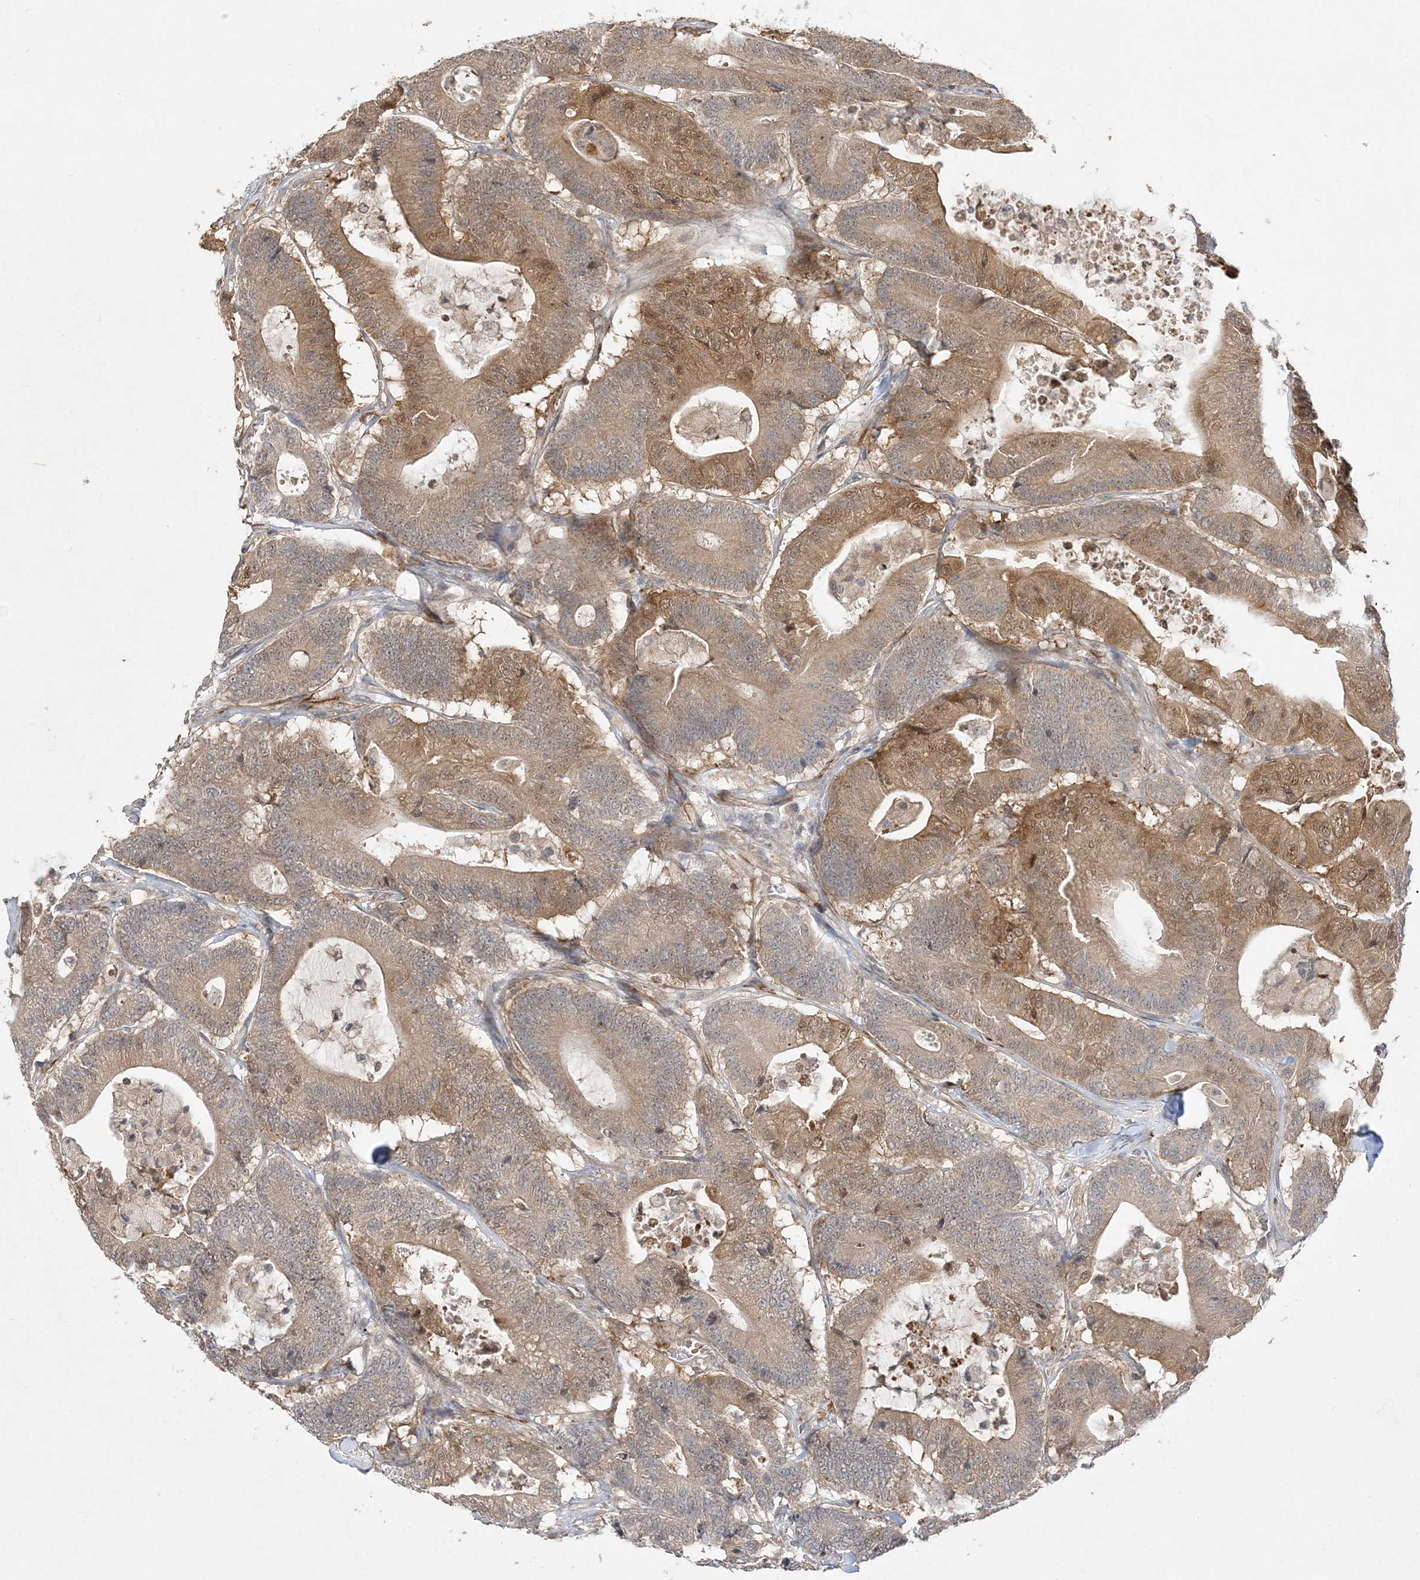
{"staining": {"intensity": "moderate", "quantity": ">75%", "location": "cytoplasmic/membranous,nuclear"}, "tissue": "colorectal cancer", "cell_type": "Tumor cells", "image_type": "cancer", "snomed": [{"axis": "morphology", "description": "Adenocarcinoma, NOS"}, {"axis": "topography", "description": "Colon"}], "caption": "A brown stain shows moderate cytoplasmic/membranous and nuclear expression of a protein in human adenocarcinoma (colorectal) tumor cells.", "gene": "INPP1", "patient": {"sex": "female", "age": 84}}